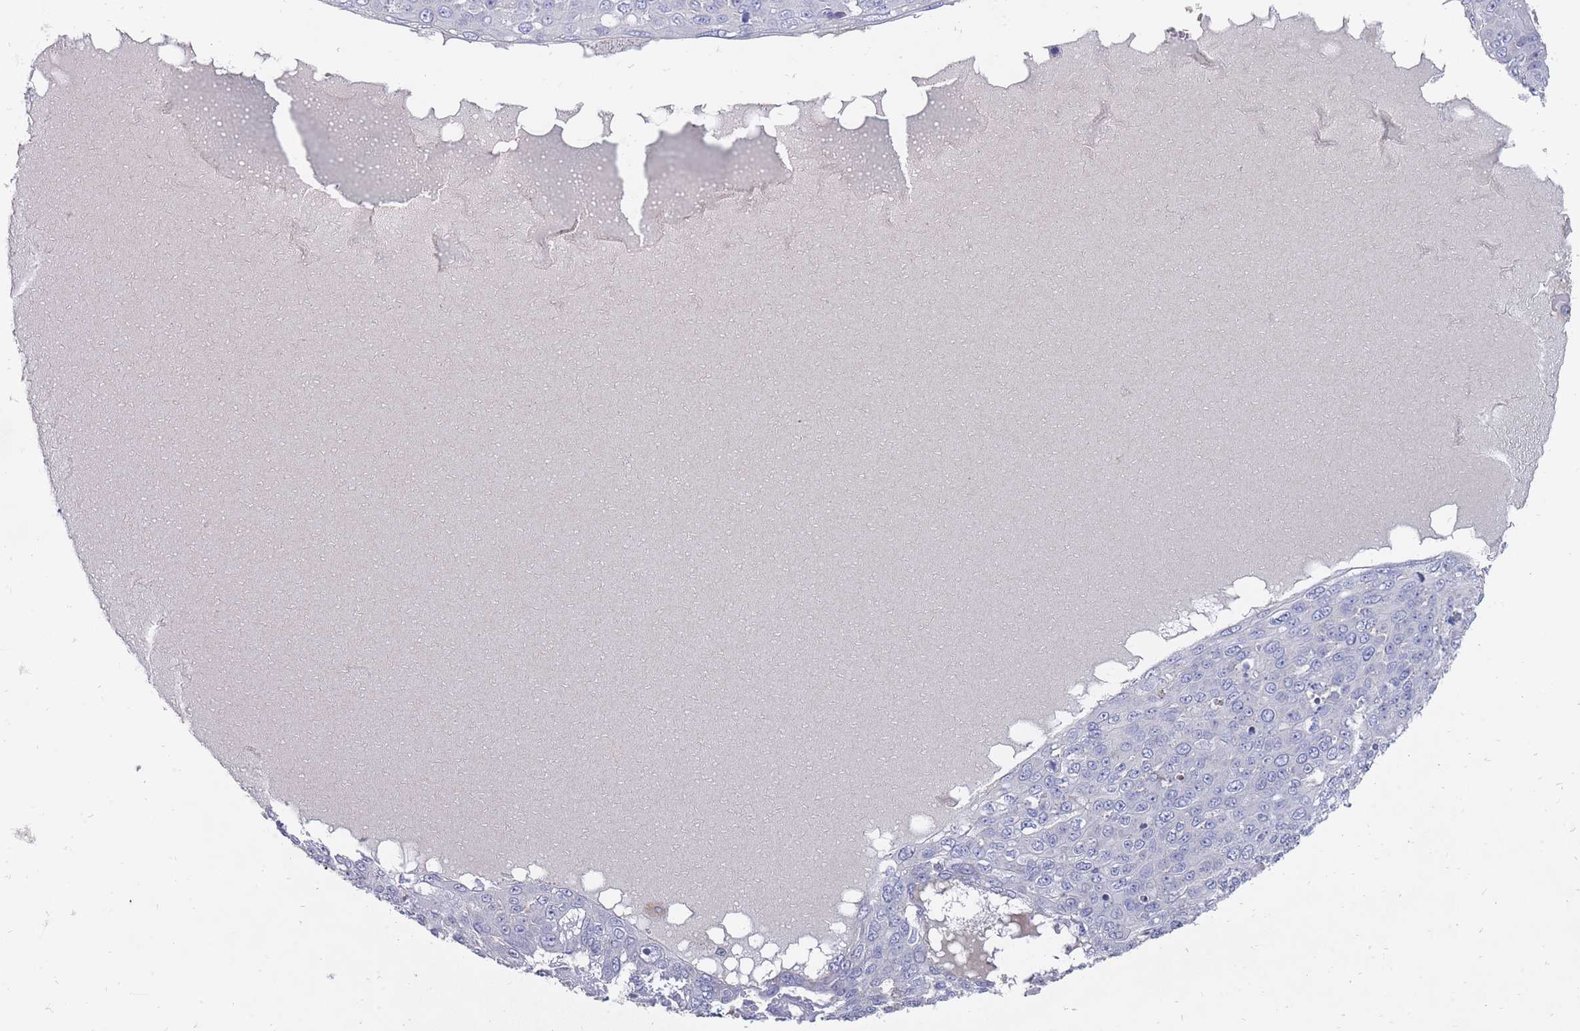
{"staining": {"intensity": "negative", "quantity": "none", "location": "none"}, "tissue": "skin cancer", "cell_type": "Tumor cells", "image_type": "cancer", "snomed": [{"axis": "morphology", "description": "Squamous cell carcinoma, NOS"}, {"axis": "topography", "description": "Skin"}], "caption": "This is an immunohistochemistry (IHC) image of human squamous cell carcinoma (skin). There is no staining in tumor cells.", "gene": "OTULINL", "patient": {"sex": "male", "age": 71}}